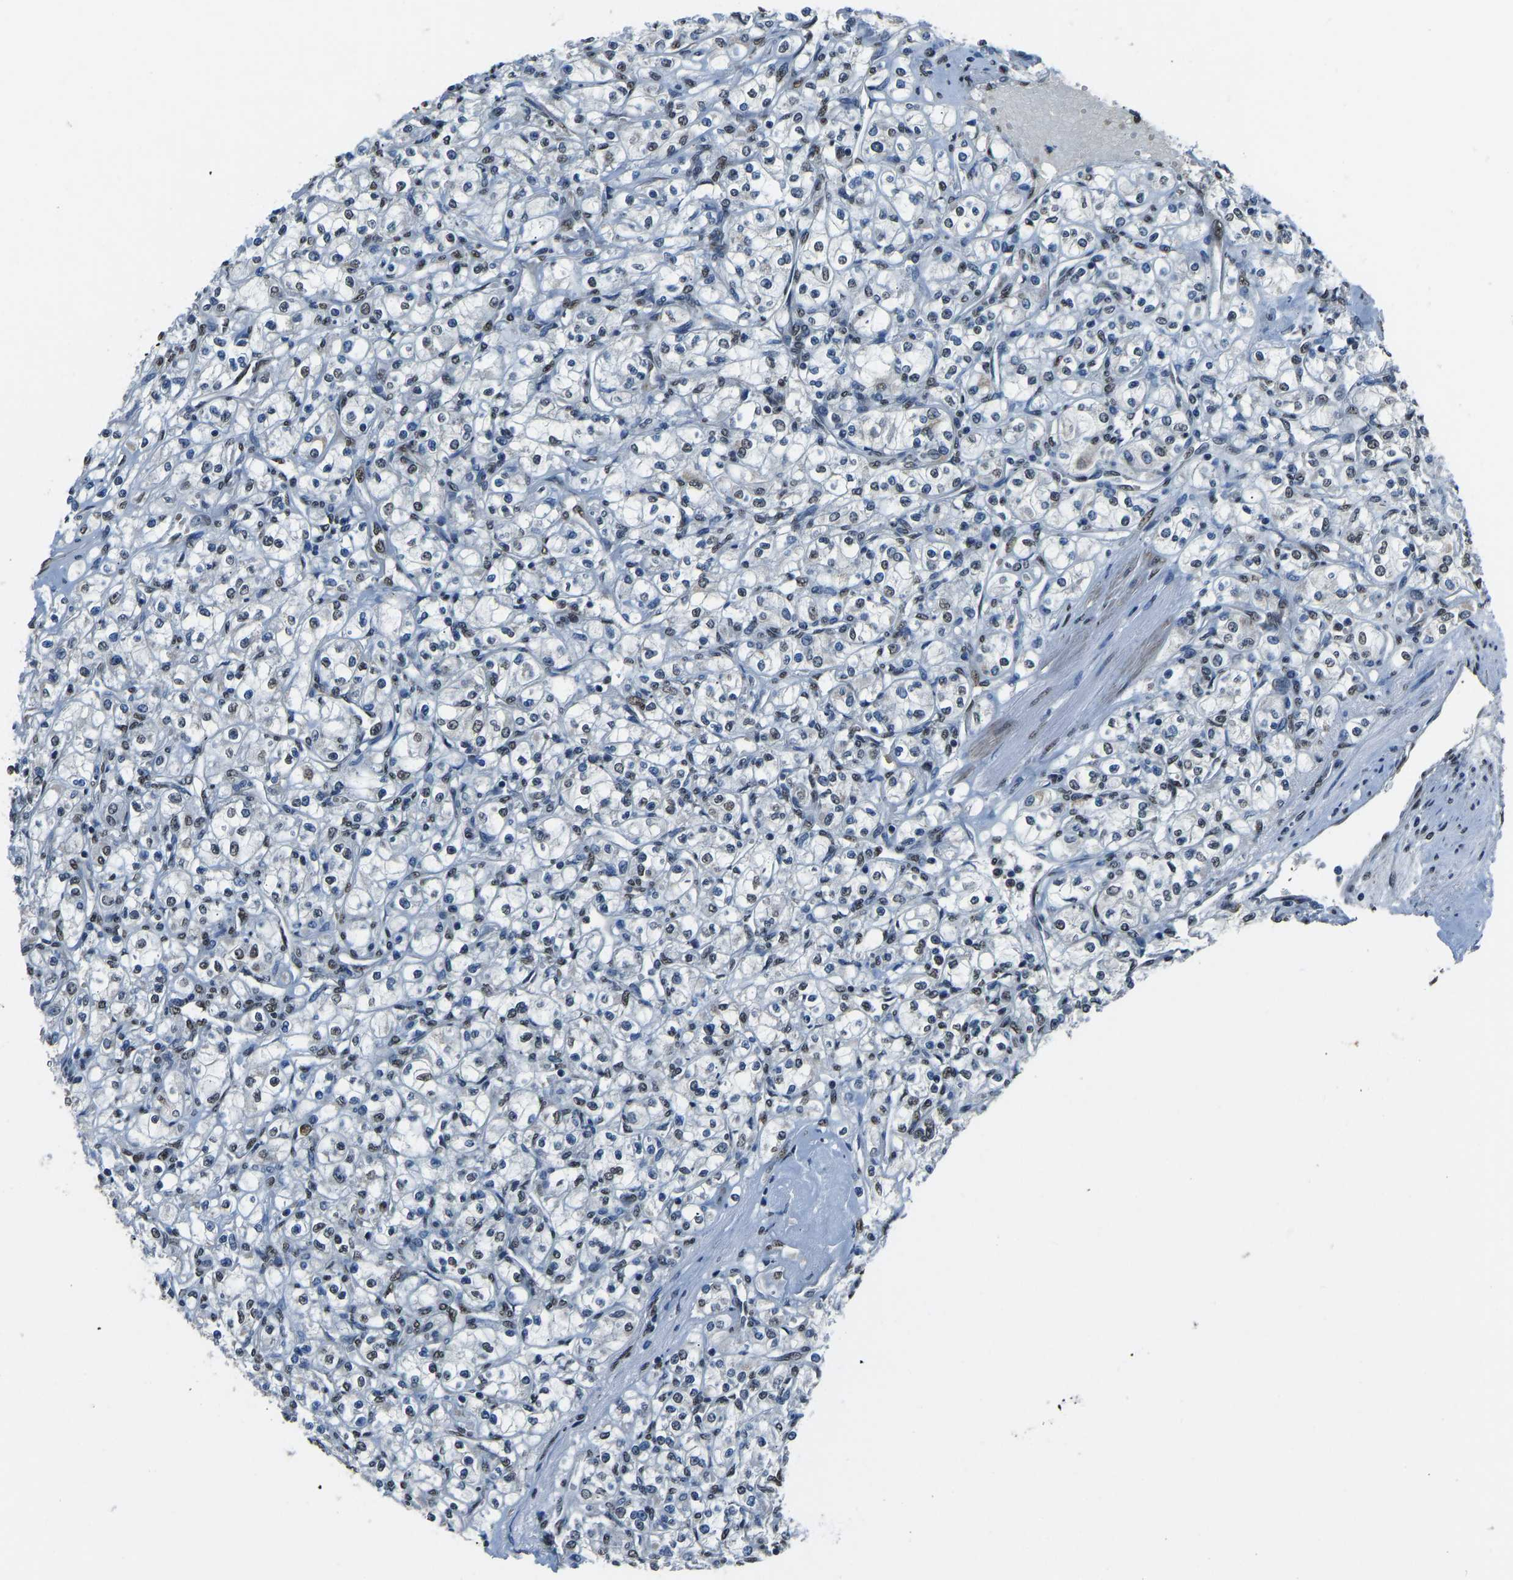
{"staining": {"intensity": "weak", "quantity": "<25%", "location": "nuclear"}, "tissue": "renal cancer", "cell_type": "Tumor cells", "image_type": "cancer", "snomed": [{"axis": "morphology", "description": "Adenocarcinoma, NOS"}, {"axis": "topography", "description": "Kidney"}], "caption": "DAB (3,3'-diaminobenzidine) immunohistochemical staining of renal adenocarcinoma displays no significant staining in tumor cells.", "gene": "FOS", "patient": {"sex": "male", "age": 77}}